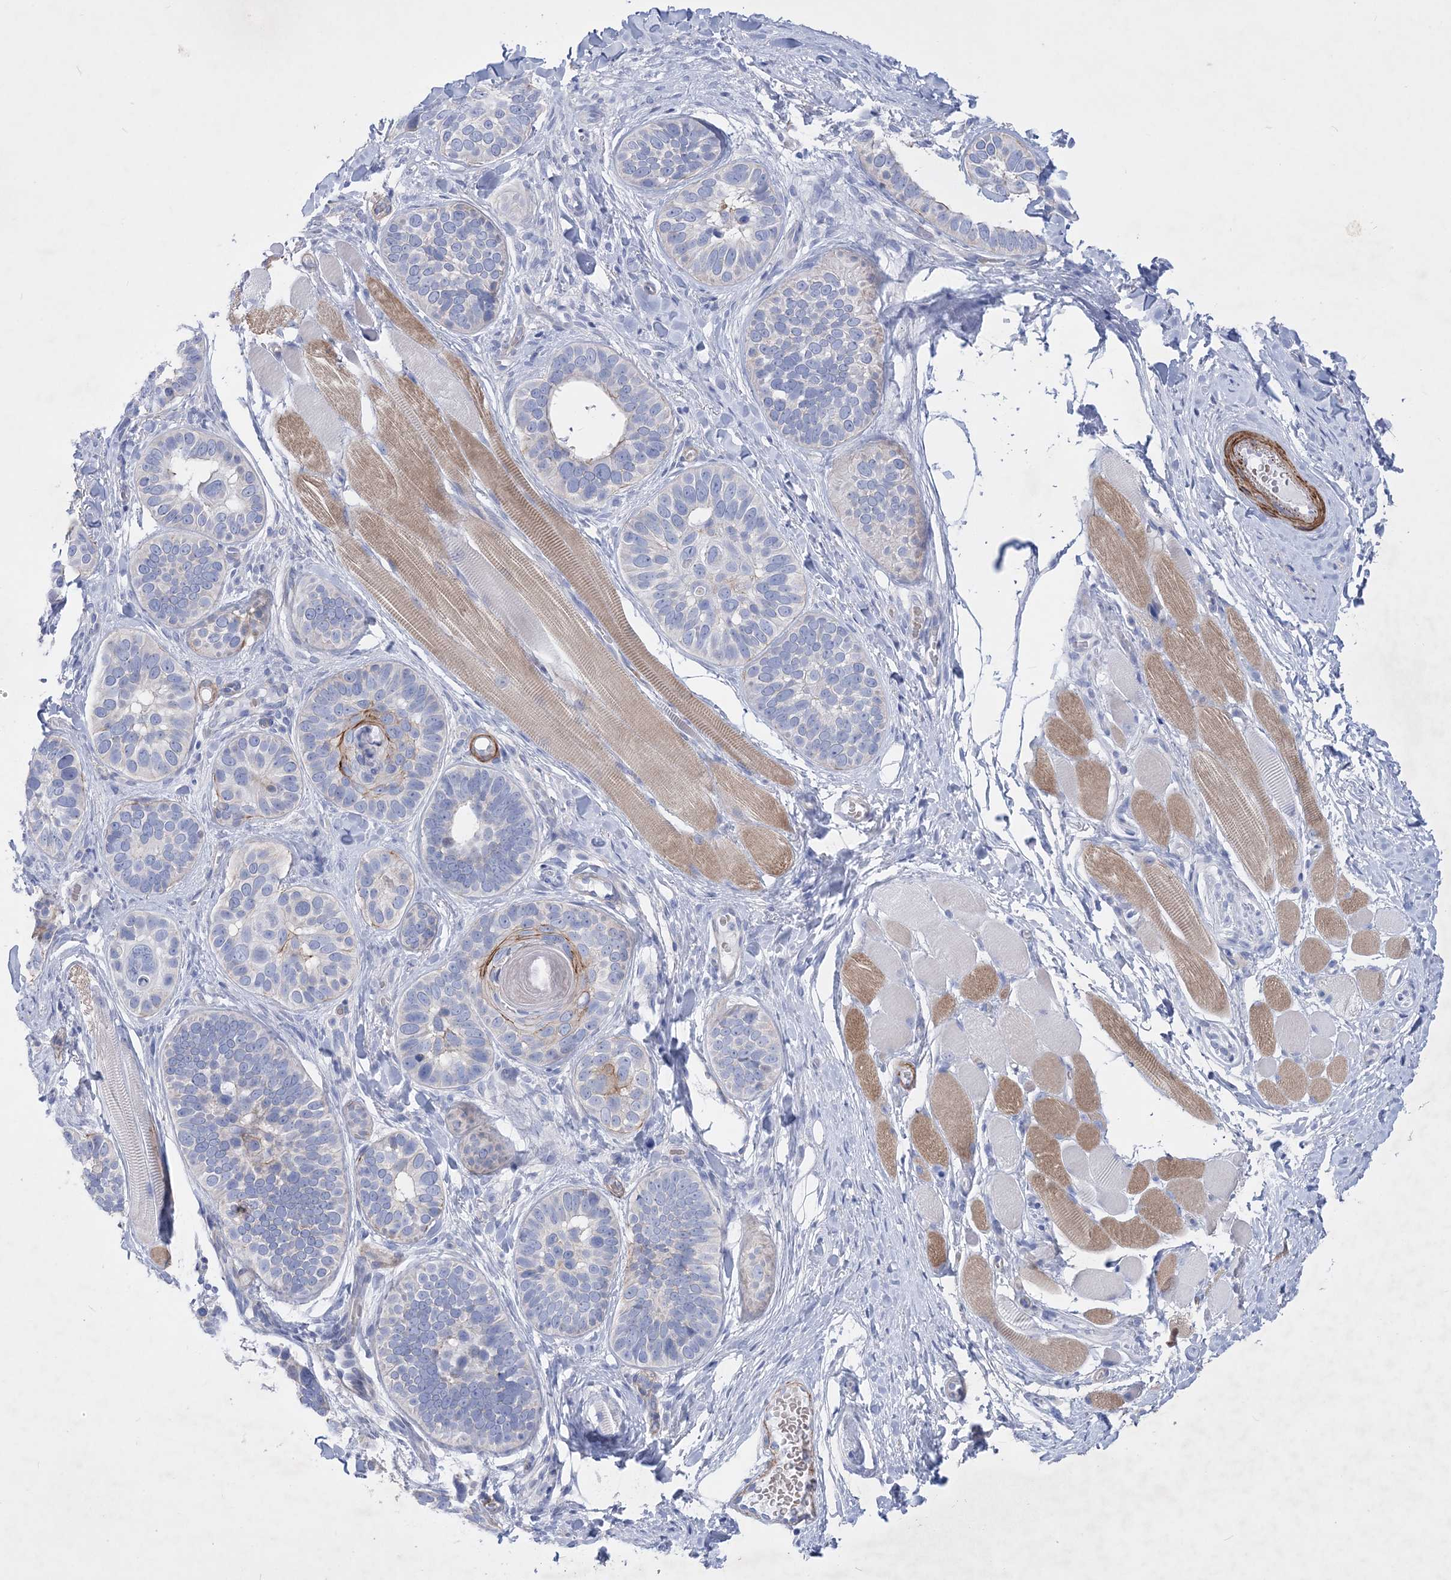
{"staining": {"intensity": "negative", "quantity": "none", "location": "none"}, "tissue": "skin cancer", "cell_type": "Tumor cells", "image_type": "cancer", "snomed": [{"axis": "morphology", "description": "Basal cell carcinoma"}, {"axis": "topography", "description": "Skin"}], "caption": "DAB immunohistochemical staining of skin cancer displays no significant staining in tumor cells.", "gene": "WDR74", "patient": {"sex": "male", "age": 62}}